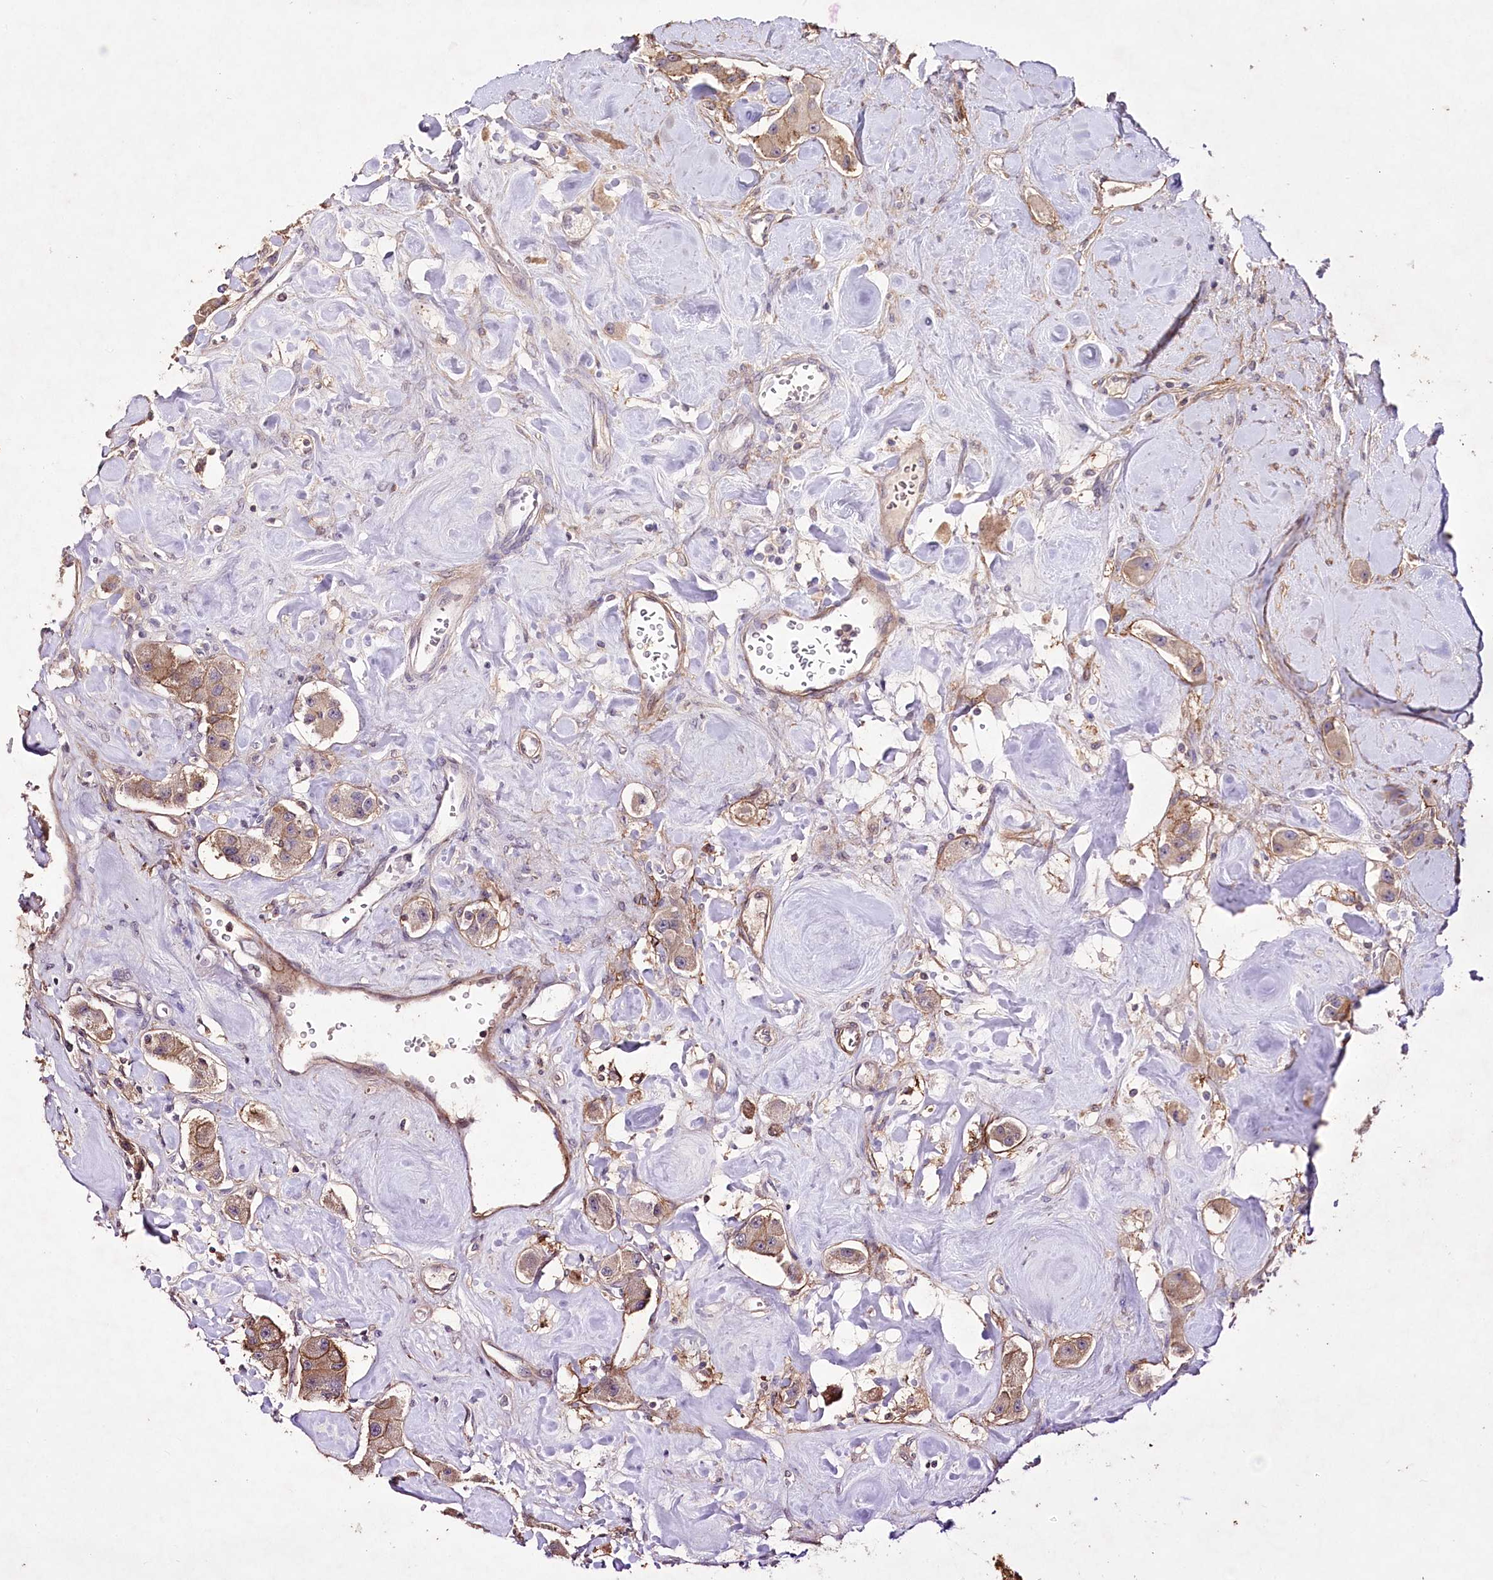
{"staining": {"intensity": "moderate", "quantity": ">75%", "location": "cytoplasmic/membranous"}, "tissue": "carcinoid", "cell_type": "Tumor cells", "image_type": "cancer", "snomed": [{"axis": "morphology", "description": "Carcinoid, malignant, NOS"}, {"axis": "topography", "description": "Pancreas"}], "caption": "There is medium levels of moderate cytoplasmic/membranous positivity in tumor cells of malignant carcinoid, as demonstrated by immunohistochemical staining (brown color).", "gene": "ENPP1", "patient": {"sex": "male", "age": 41}}